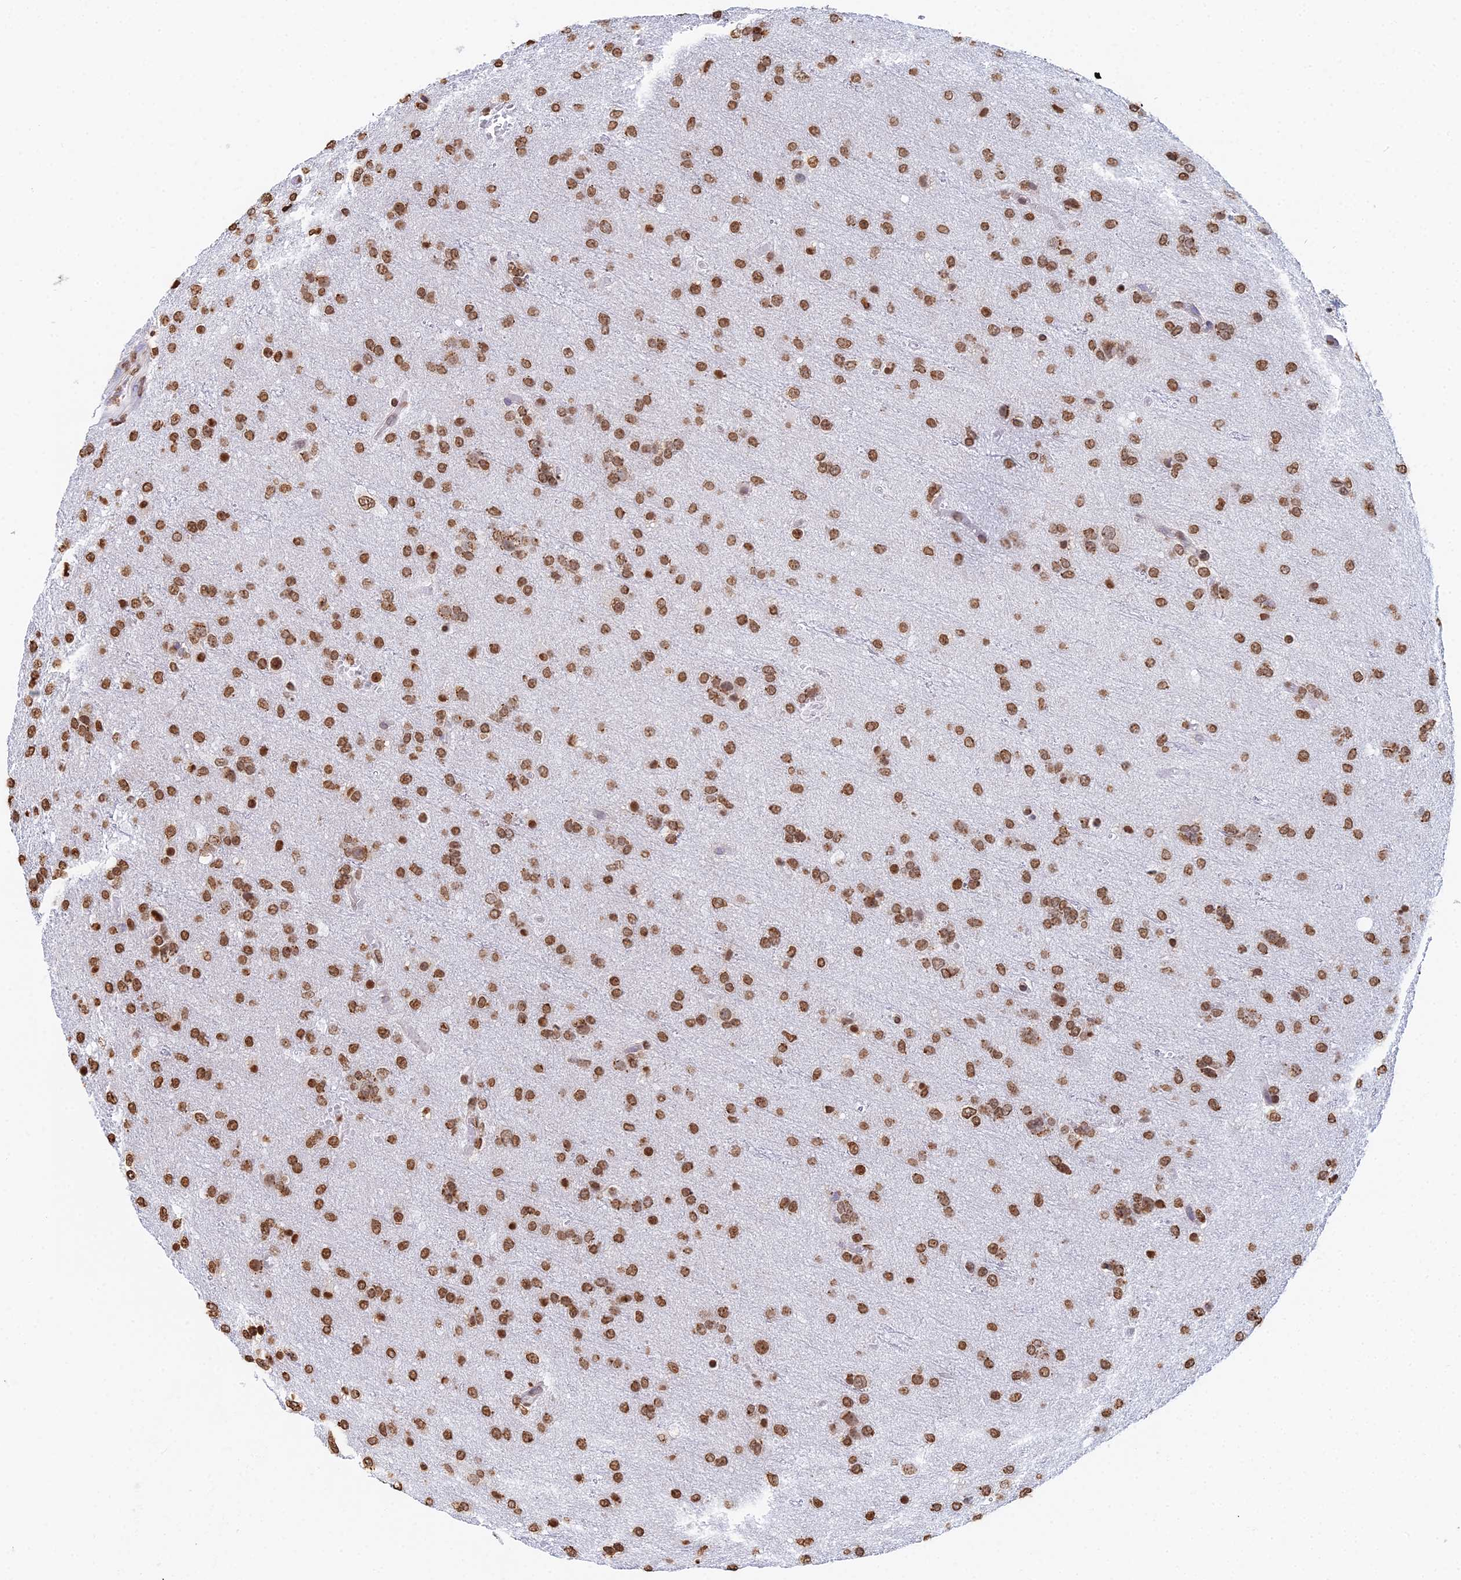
{"staining": {"intensity": "moderate", "quantity": ">75%", "location": "nuclear"}, "tissue": "glioma", "cell_type": "Tumor cells", "image_type": "cancer", "snomed": [{"axis": "morphology", "description": "Glioma, malignant, High grade"}, {"axis": "topography", "description": "Brain"}], "caption": "Immunohistochemistry (IHC) photomicrograph of human malignant high-grade glioma stained for a protein (brown), which exhibits medium levels of moderate nuclear positivity in about >75% of tumor cells.", "gene": "GBP3", "patient": {"sex": "female", "age": 74}}